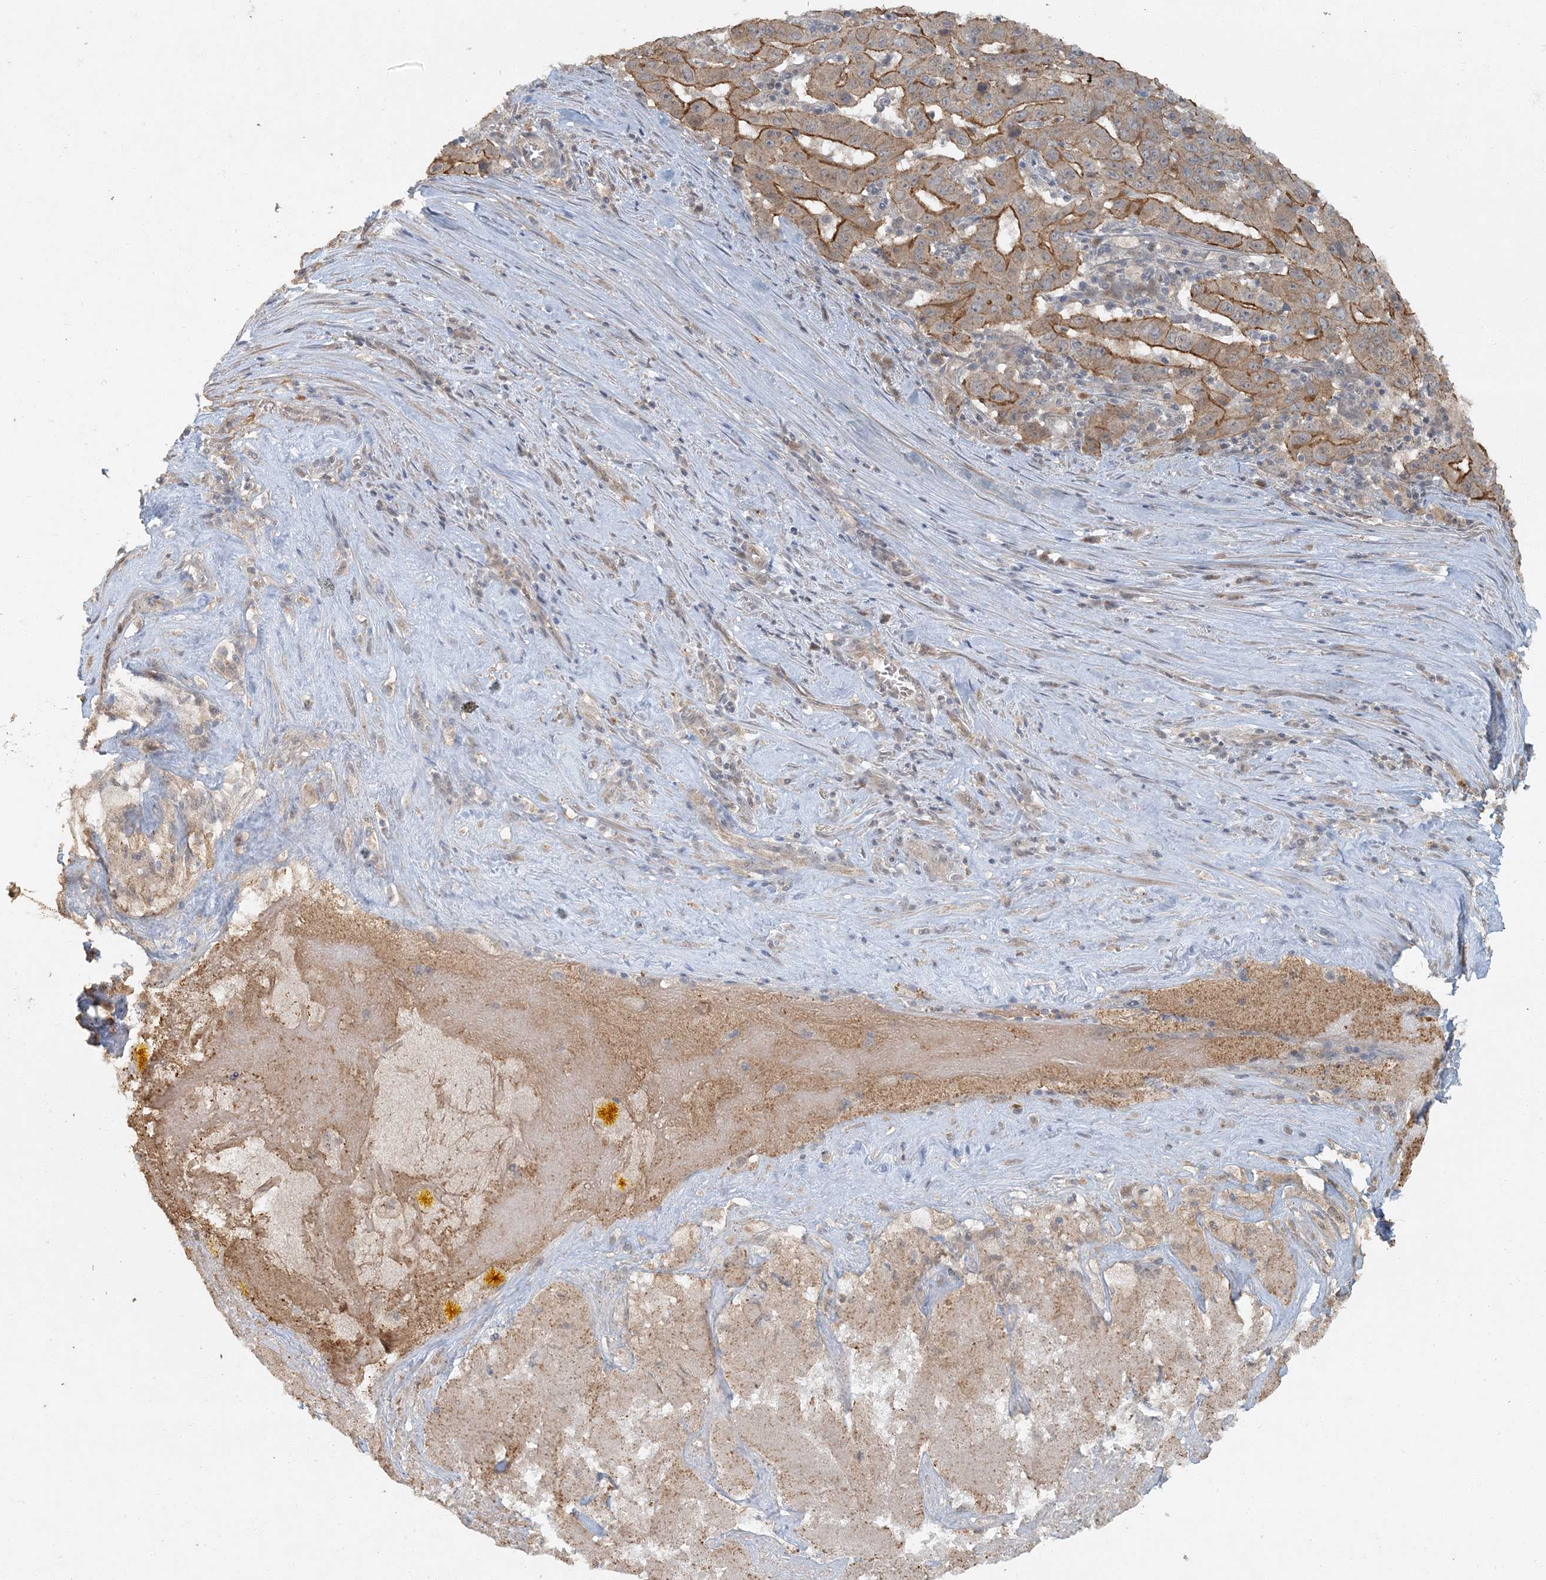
{"staining": {"intensity": "moderate", "quantity": ">75%", "location": "cytoplasmic/membranous"}, "tissue": "pancreatic cancer", "cell_type": "Tumor cells", "image_type": "cancer", "snomed": [{"axis": "morphology", "description": "Adenocarcinoma, NOS"}, {"axis": "topography", "description": "Pancreas"}], "caption": "The image shows staining of adenocarcinoma (pancreatic), revealing moderate cytoplasmic/membranous protein positivity (brown color) within tumor cells. (brown staining indicates protein expression, while blue staining denotes nuclei).", "gene": "AK9", "patient": {"sex": "male", "age": 63}}